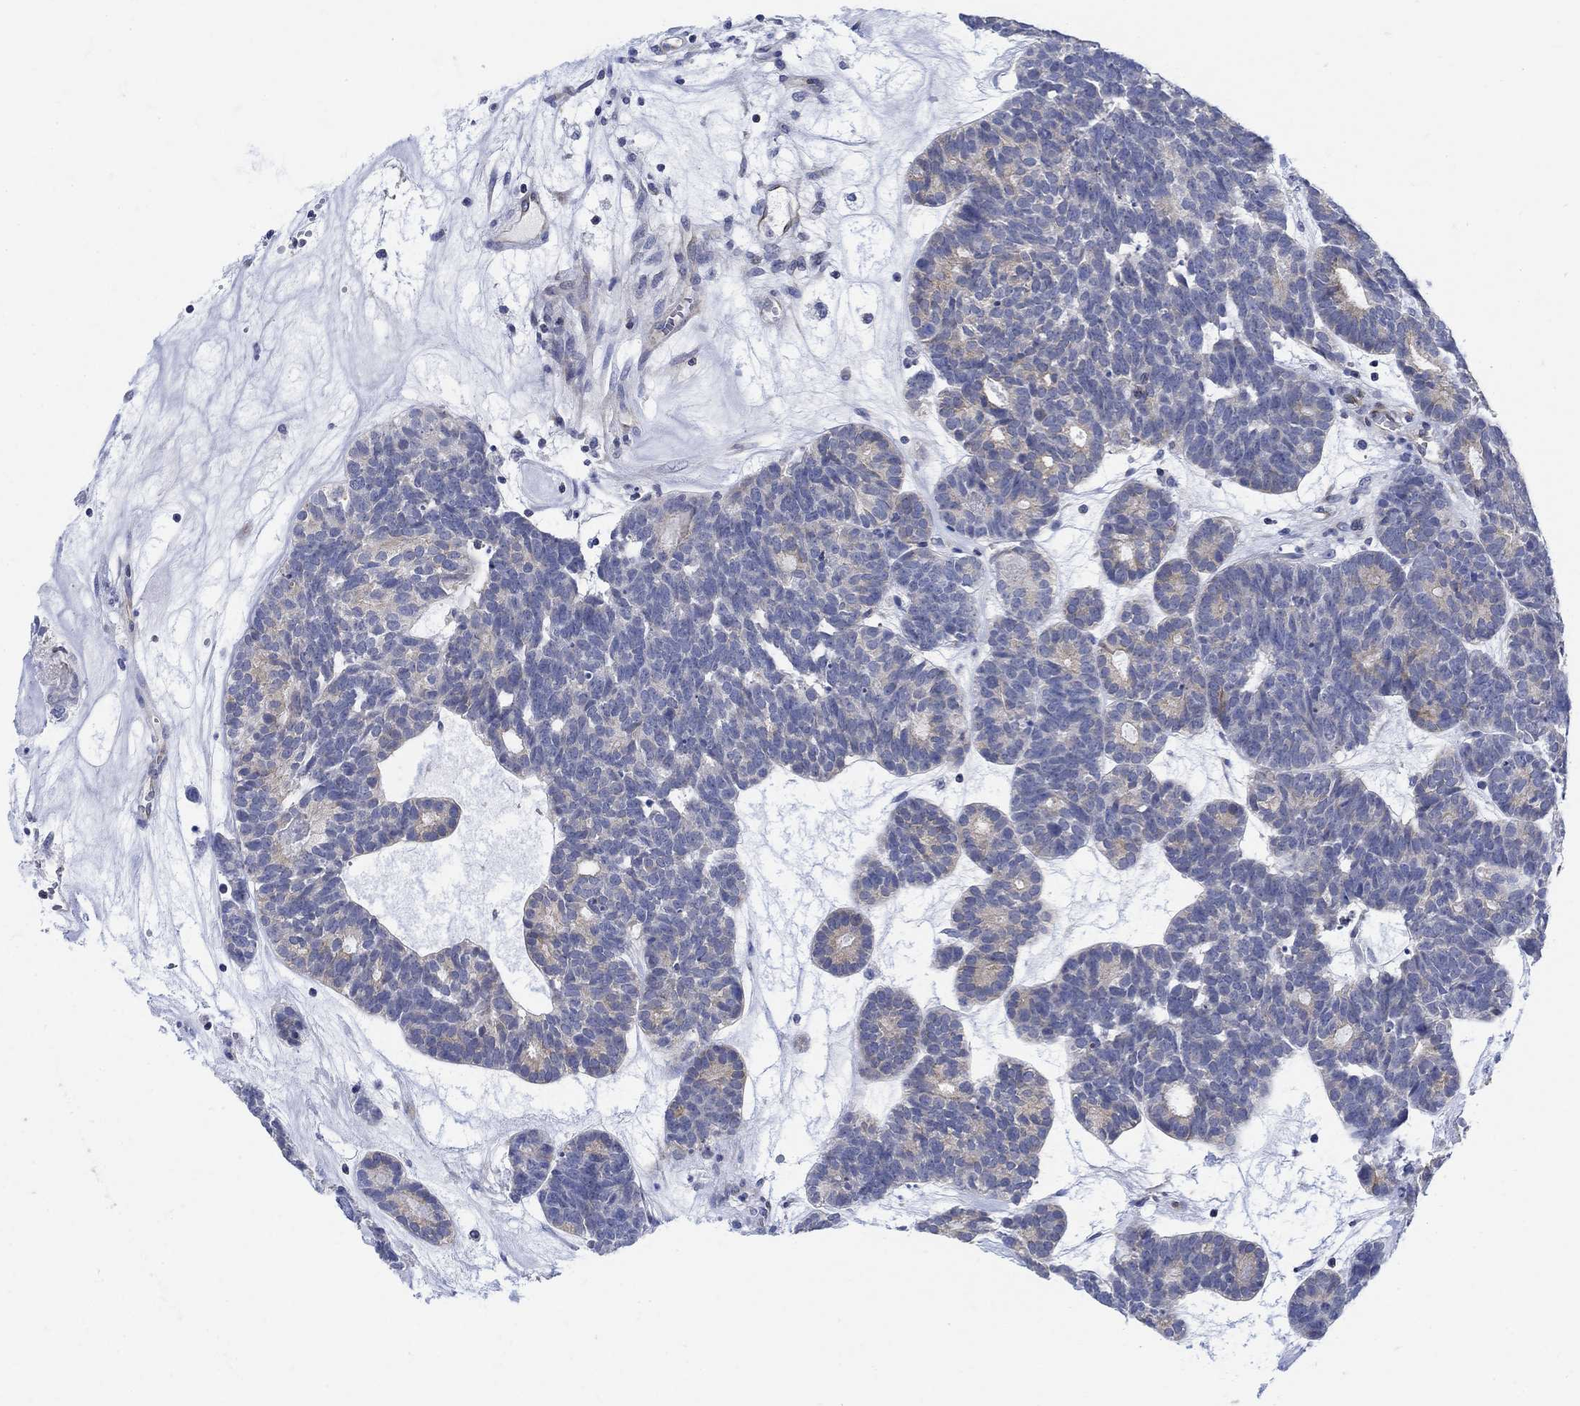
{"staining": {"intensity": "negative", "quantity": "none", "location": "none"}, "tissue": "head and neck cancer", "cell_type": "Tumor cells", "image_type": "cancer", "snomed": [{"axis": "morphology", "description": "Adenocarcinoma, NOS"}, {"axis": "topography", "description": "Head-Neck"}], "caption": "Immunohistochemistry (IHC) image of human adenocarcinoma (head and neck) stained for a protein (brown), which exhibits no expression in tumor cells. (DAB immunohistochemistry with hematoxylin counter stain).", "gene": "PHF21B", "patient": {"sex": "female", "age": 81}}